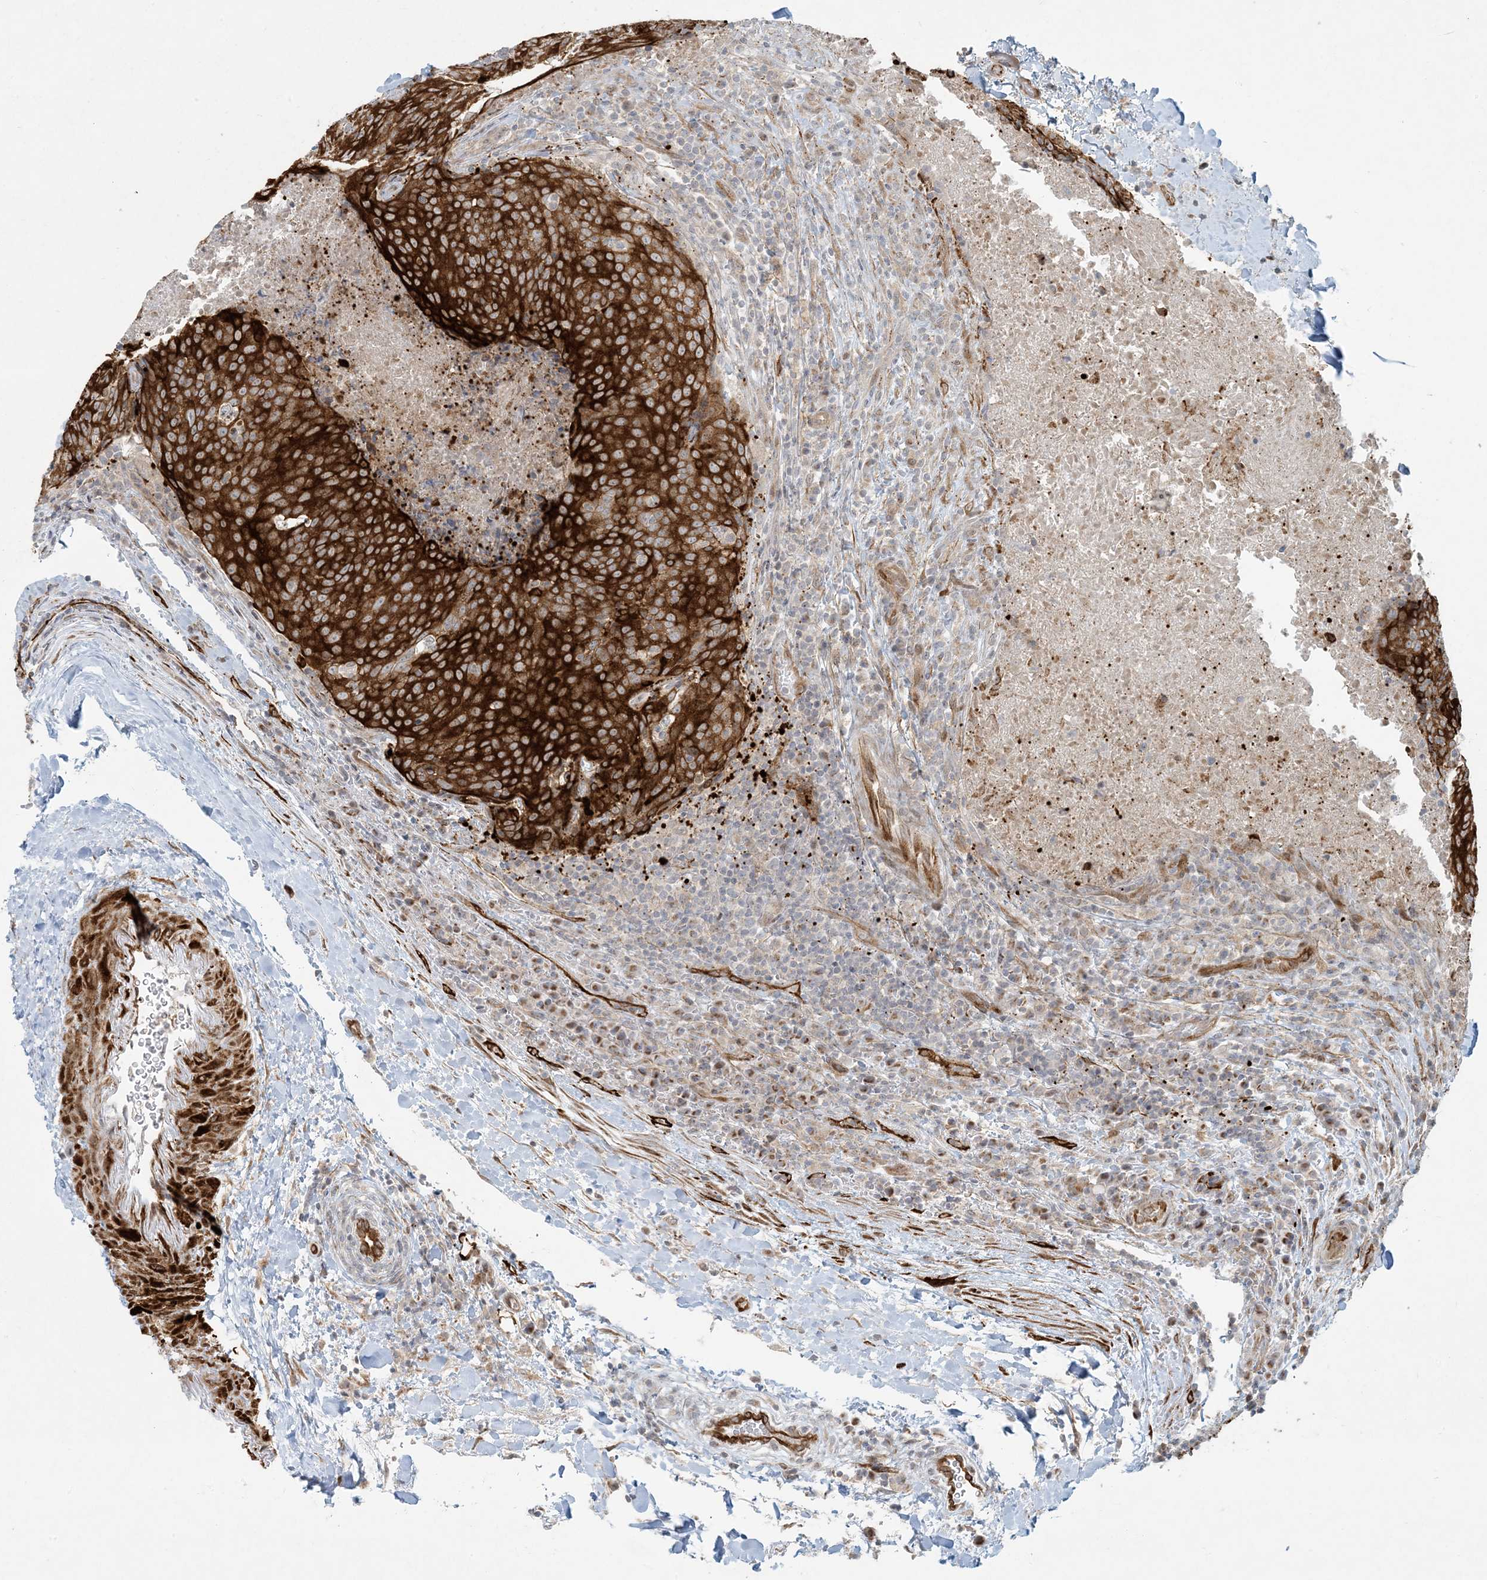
{"staining": {"intensity": "strong", "quantity": ">75%", "location": "cytoplasmic/membranous"}, "tissue": "head and neck cancer", "cell_type": "Tumor cells", "image_type": "cancer", "snomed": [{"axis": "morphology", "description": "Squamous cell carcinoma, NOS"}, {"axis": "morphology", "description": "Squamous cell carcinoma, metastatic, NOS"}, {"axis": "topography", "description": "Lymph node"}, {"axis": "topography", "description": "Head-Neck"}], "caption": "DAB (3,3'-diaminobenzidine) immunohistochemical staining of head and neck cancer displays strong cytoplasmic/membranous protein expression in approximately >75% of tumor cells.", "gene": "BCORL1", "patient": {"sex": "male", "age": 62}}